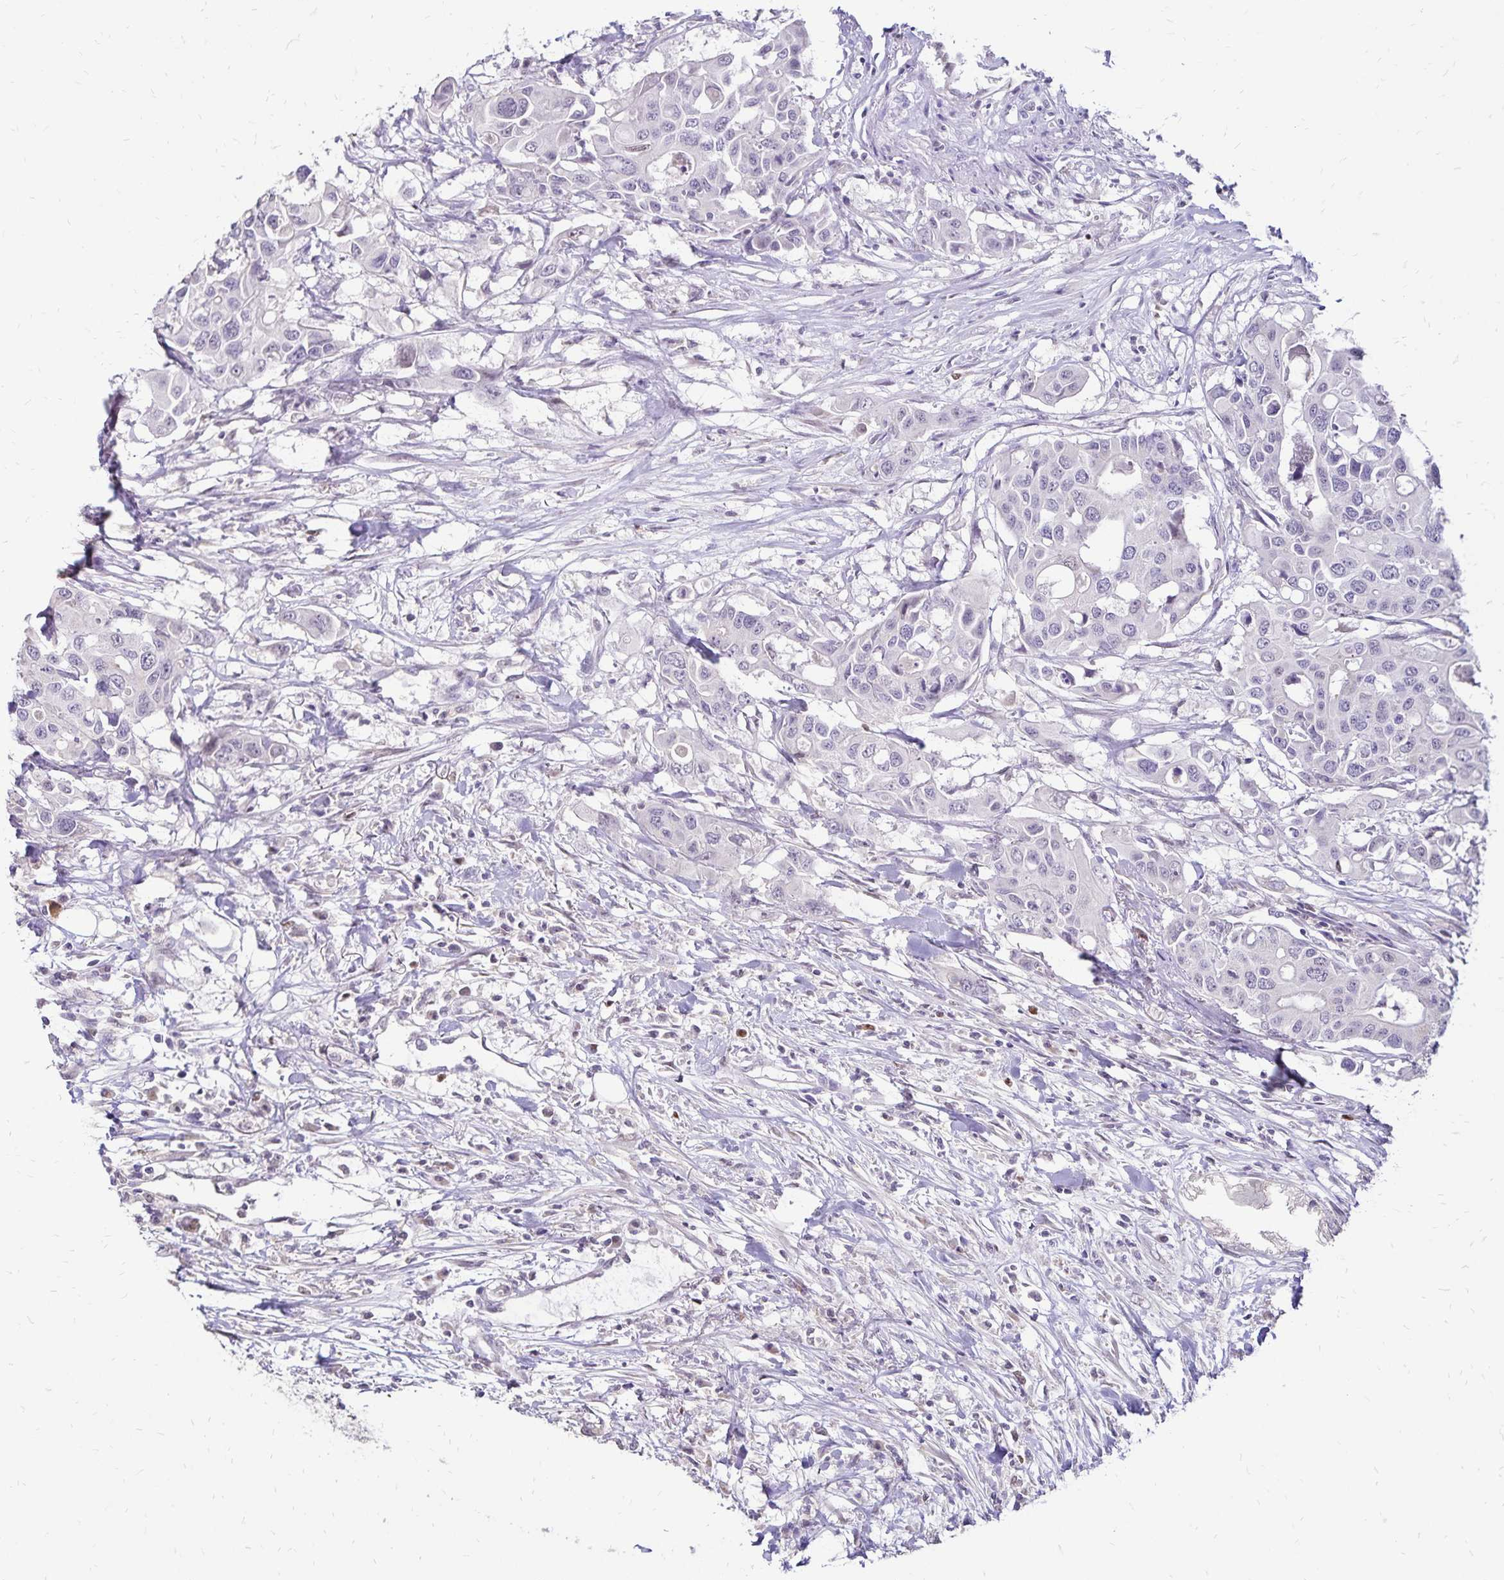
{"staining": {"intensity": "negative", "quantity": "none", "location": "none"}, "tissue": "colorectal cancer", "cell_type": "Tumor cells", "image_type": "cancer", "snomed": [{"axis": "morphology", "description": "Adenocarcinoma, NOS"}, {"axis": "topography", "description": "Colon"}], "caption": "An immunohistochemistry (IHC) photomicrograph of colorectal adenocarcinoma is shown. There is no staining in tumor cells of colorectal adenocarcinoma. (DAB (3,3'-diaminobenzidine) immunohistochemistry, high magnification).", "gene": "POLB", "patient": {"sex": "male", "age": 77}}